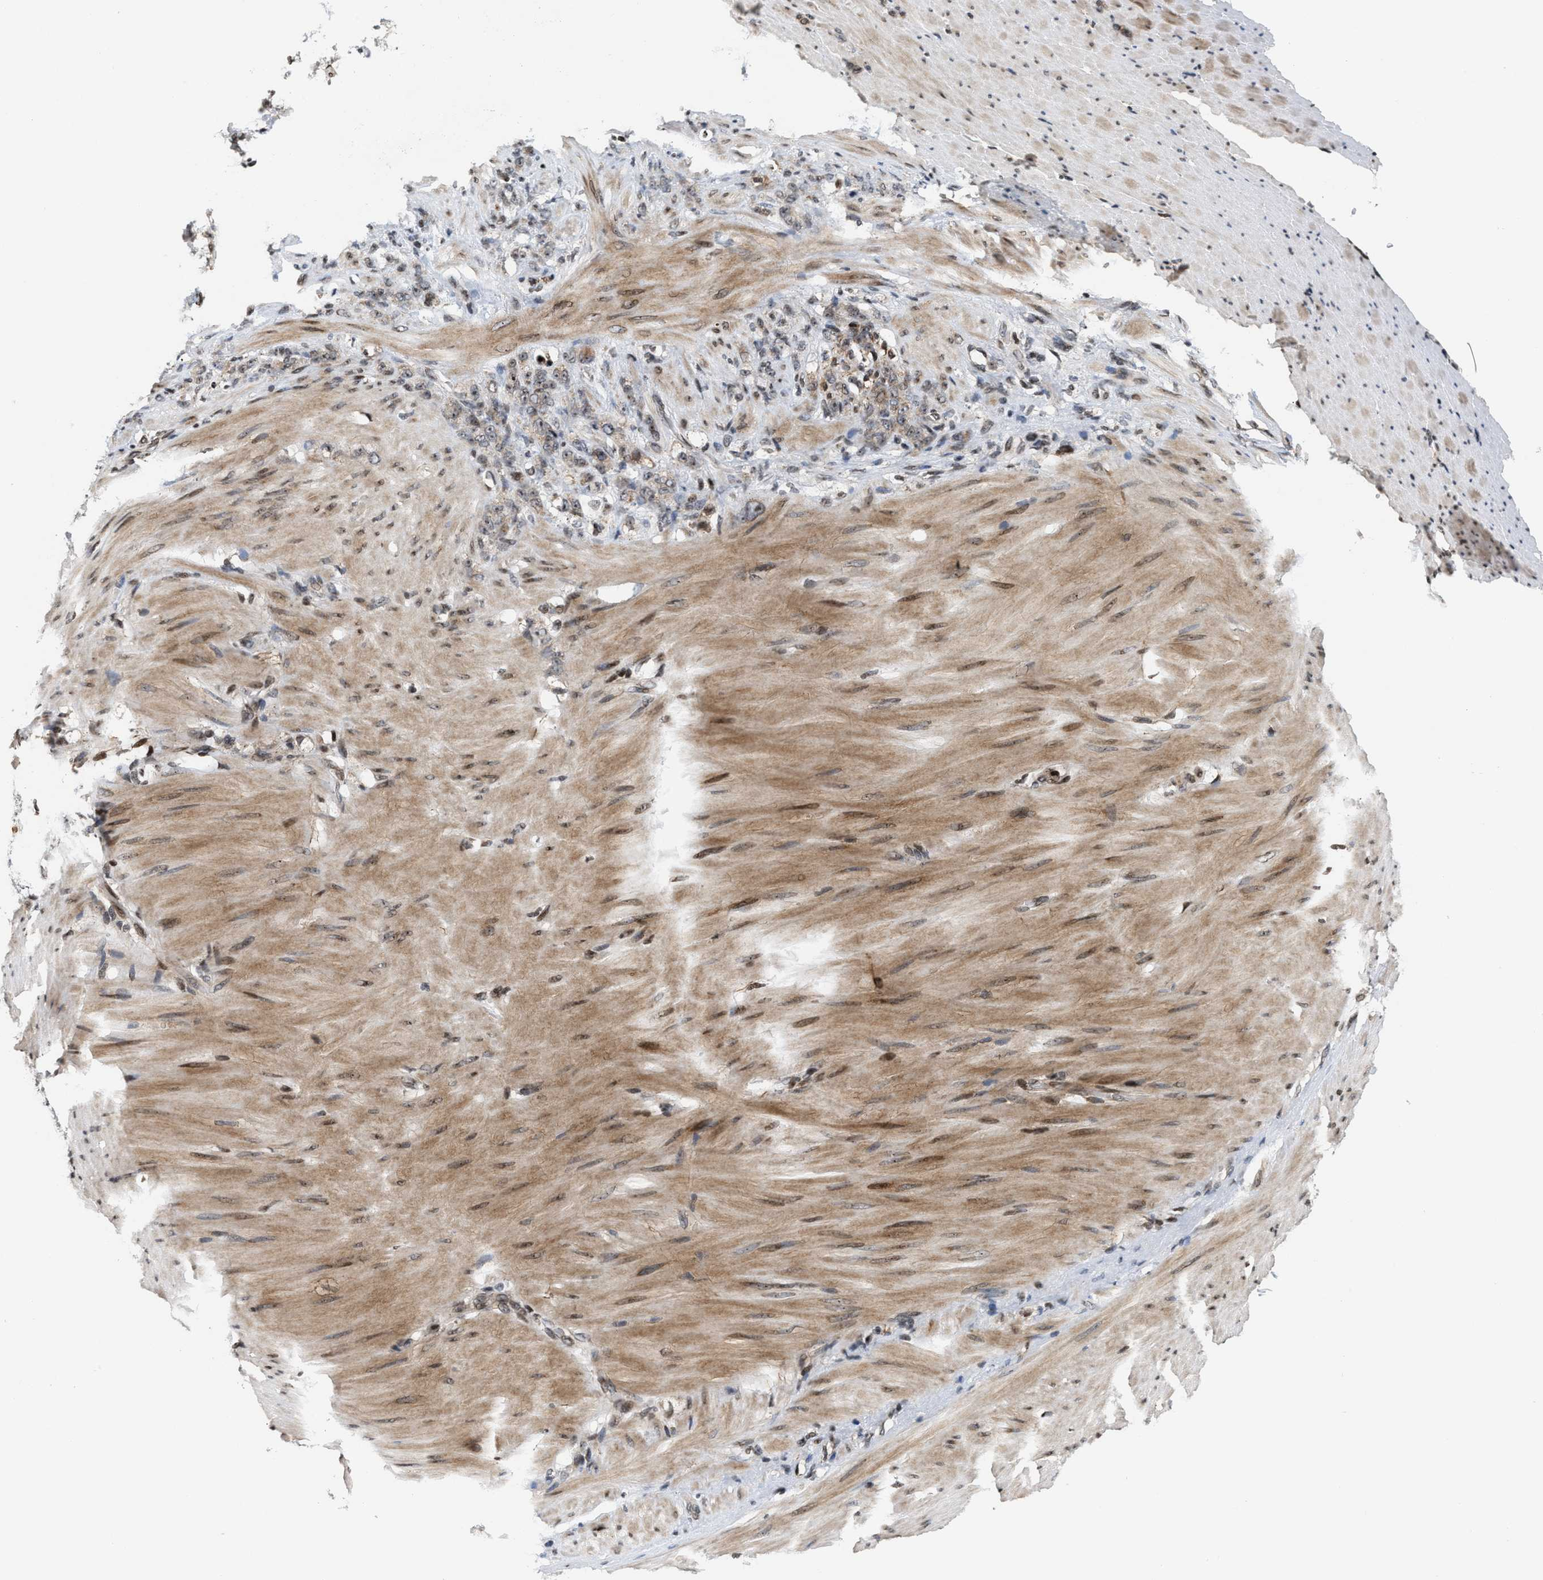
{"staining": {"intensity": "weak", "quantity": "25%-75%", "location": "cytoplasmic/membranous,nuclear"}, "tissue": "stomach cancer", "cell_type": "Tumor cells", "image_type": "cancer", "snomed": [{"axis": "morphology", "description": "Adenocarcinoma, NOS"}, {"axis": "topography", "description": "Stomach"}], "caption": "Immunohistochemistry (IHC) photomicrograph of human stomach cancer (adenocarcinoma) stained for a protein (brown), which shows low levels of weak cytoplasmic/membranous and nuclear positivity in approximately 25%-75% of tumor cells.", "gene": "PDZD2", "patient": {"sex": "male", "age": 82}}